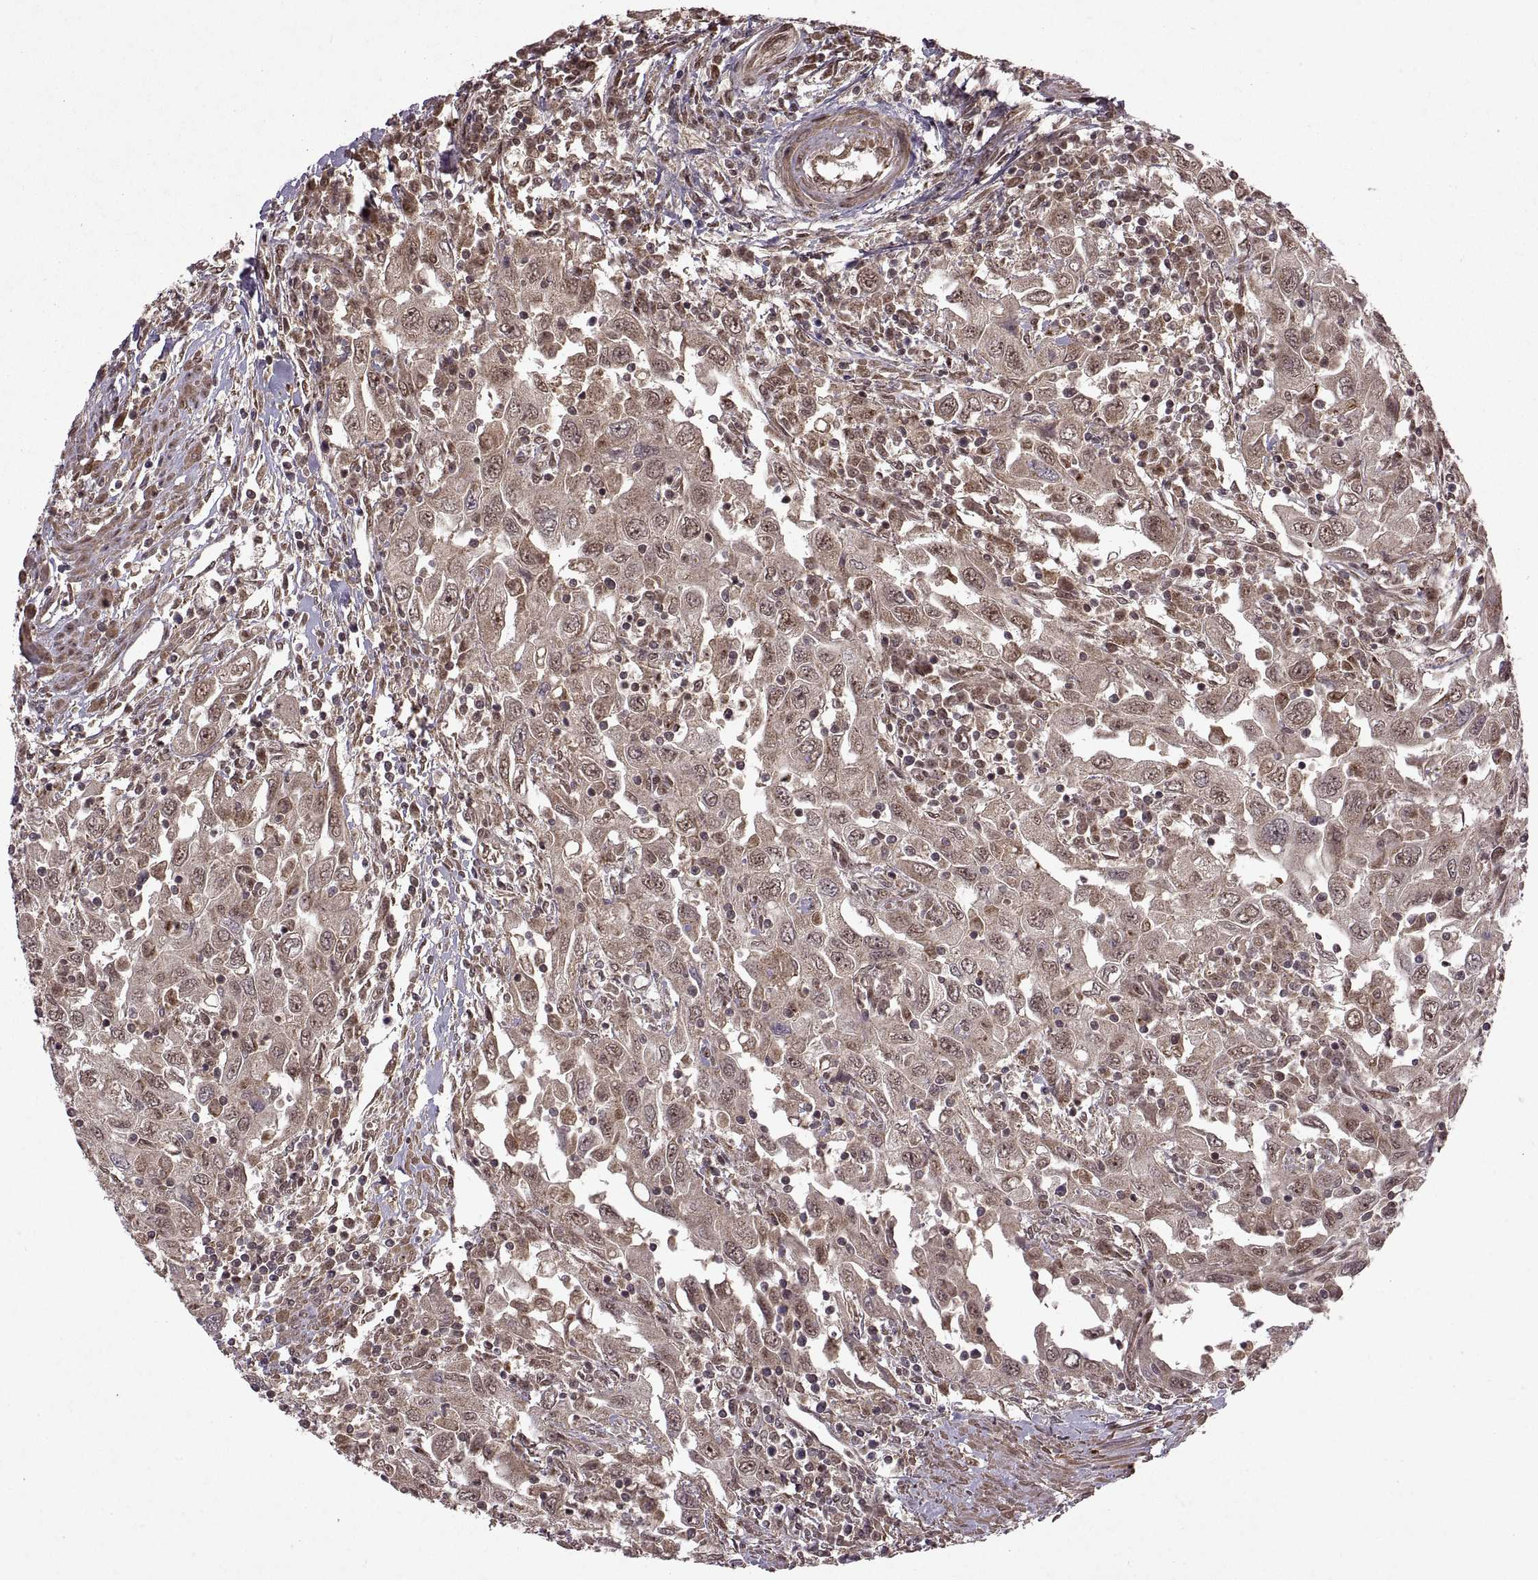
{"staining": {"intensity": "weak", "quantity": ">75%", "location": "cytoplasmic/membranous,nuclear"}, "tissue": "urothelial cancer", "cell_type": "Tumor cells", "image_type": "cancer", "snomed": [{"axis": "morphology", "description": "Urothelial carcinoma, High grade"}, {"axis": "topography", "description": "Urinary bladder"}], "caption": "Urothelial carcinoma (high-grade) stained with IHC reveals weak cytoplasmic/membranous and nuclear staining in approximately >75% of tumor cells.", "gene": "PTOV1", "patient": {"sex": "male", "age": 76}}